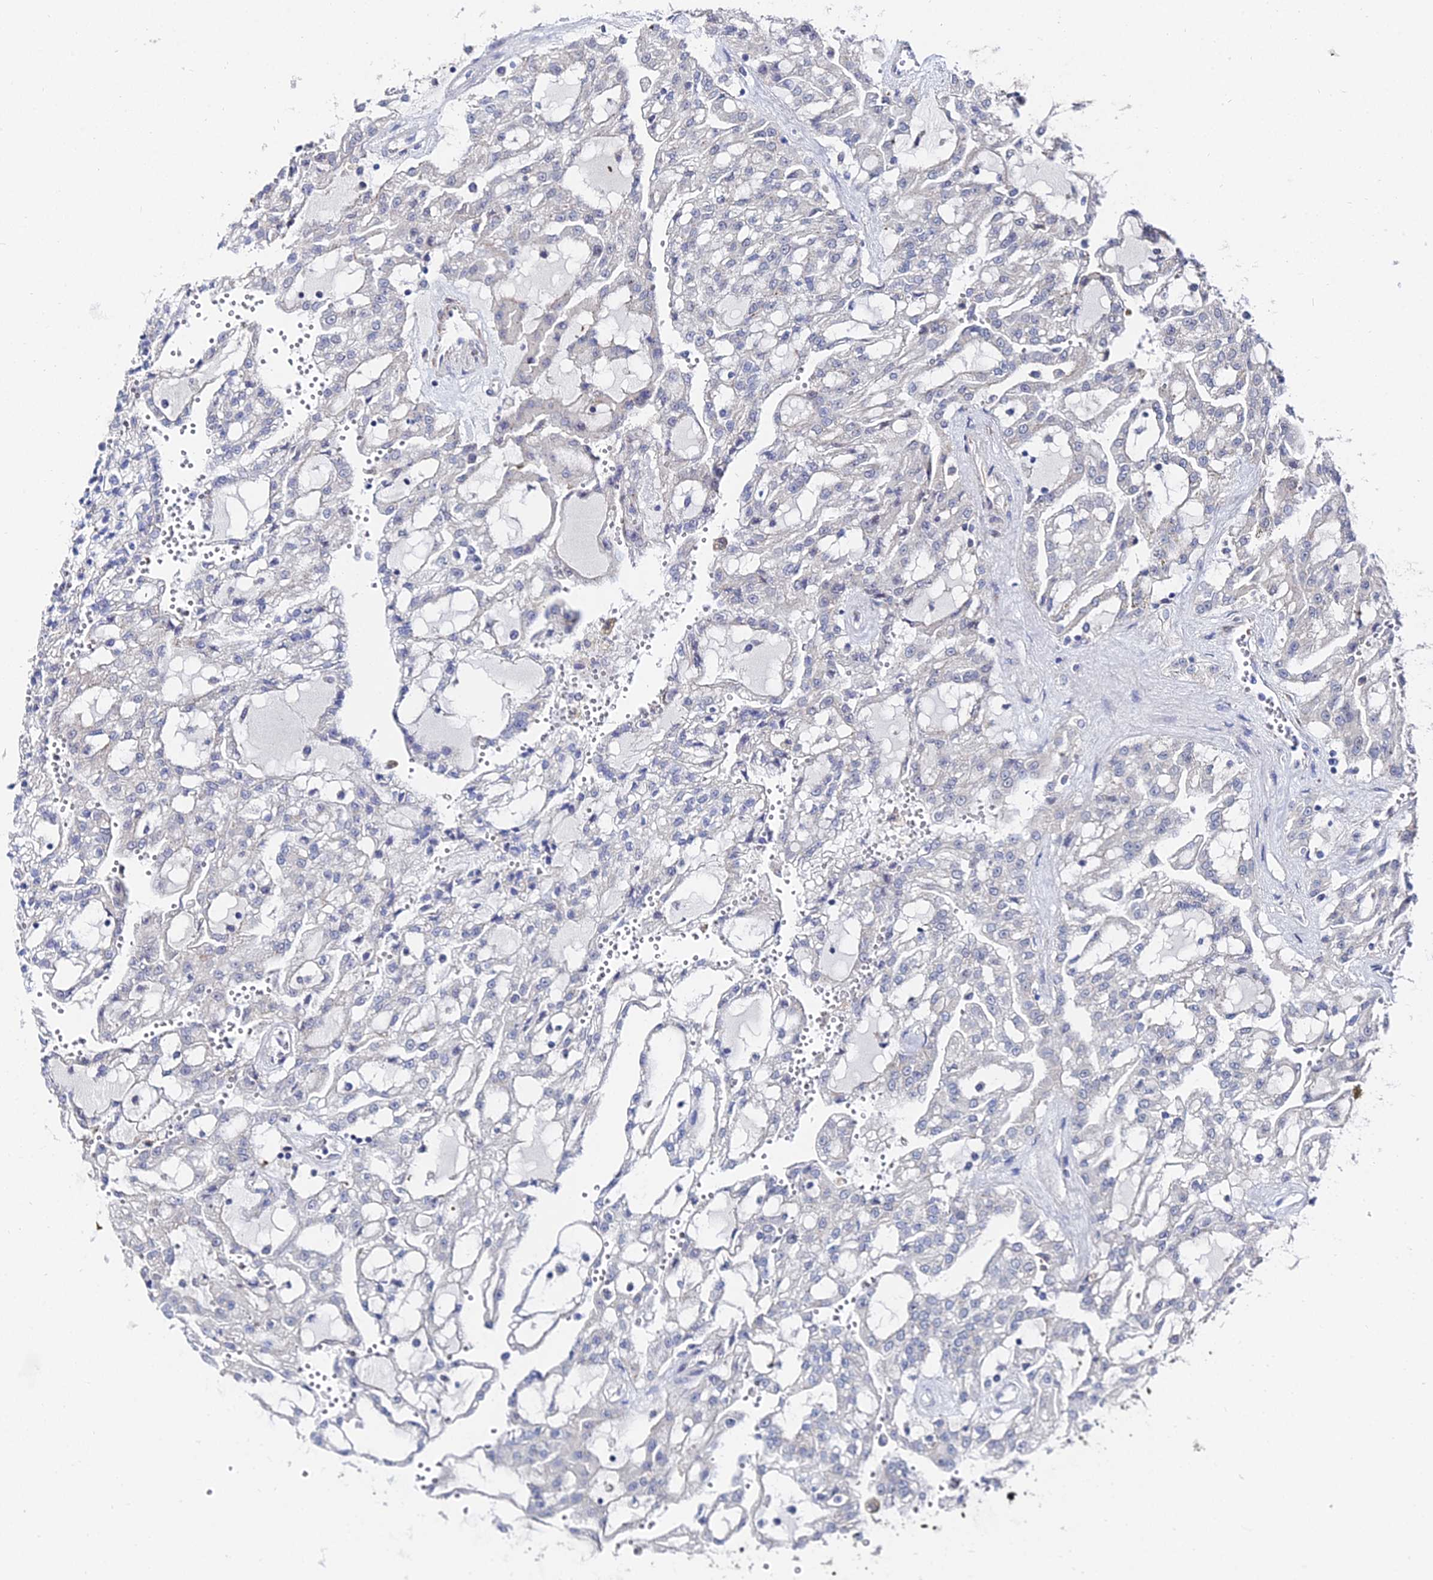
{"staining": {"intensity": "negative", "quantity": "none", "location": "none"}, "tissue": "renal cancer", "cell_type": "Tumor cells", "image_type": "cancer", "snomed": [{"axis": "morphology", "description": "Adenocarcinoma, NOS"}, {"axis": "topography", "description": "Kidney"}], "caption": "Immunohistochemistry (IHC) image of neoplastic tissue: human renal cancer stained with DAB reveals no significant protein positivity in tumor cells.", "gene": "BORCS8", "patient": {"sex": "male", "age": 63}}